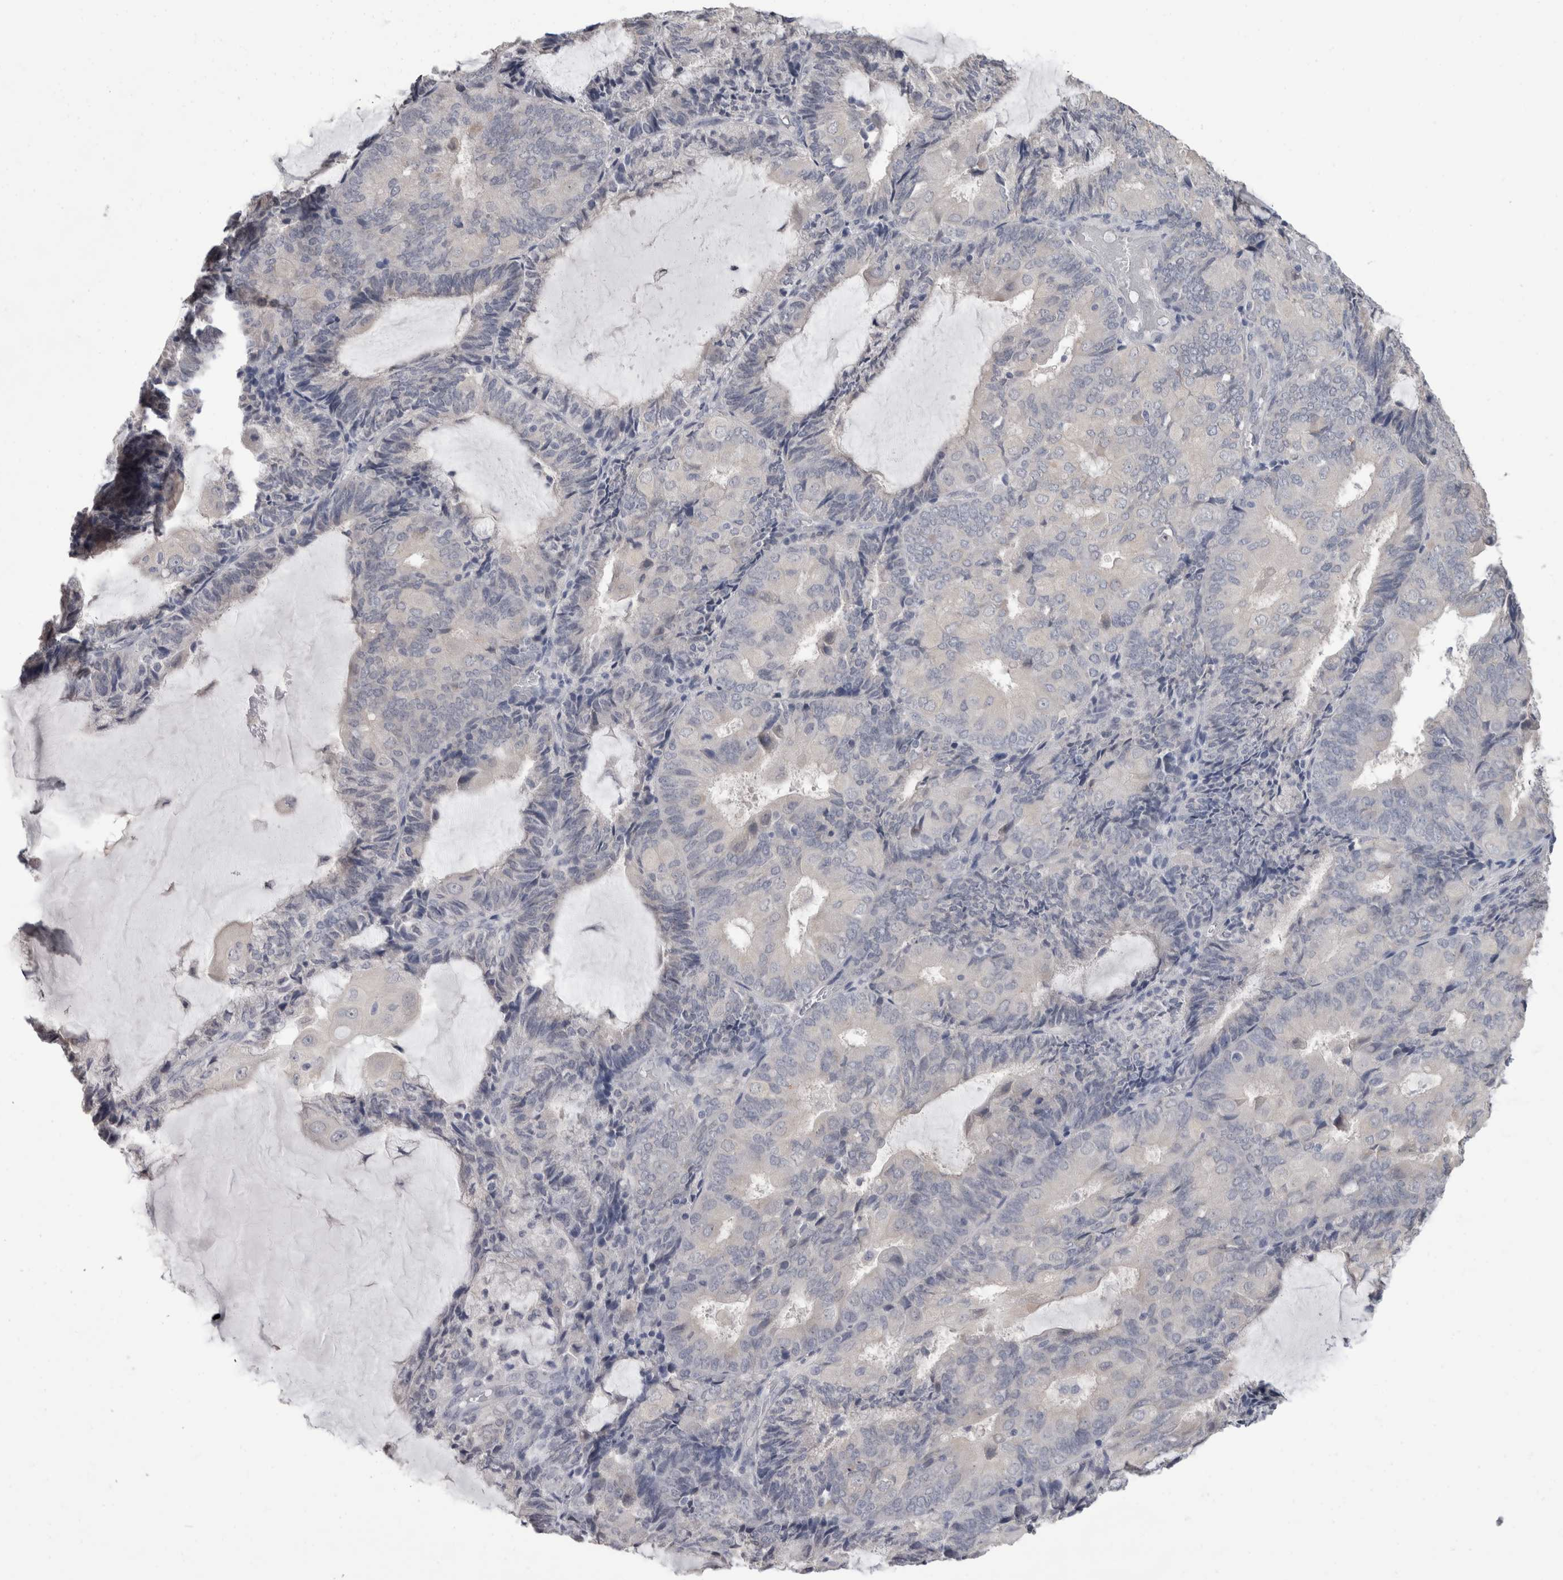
{"staining": {"intensity": "negative", "quantity": "none", "location": "none"}, "tissue": "endometrial cancer", "cell_type": "Tumor cells", "image_type": "cancer", "snomed": [{"axis": "morphology", "description": "Adenocarcinoma, NOS"}, {"axis": "topography", "description": "Endometrium"}], "caption": "The micrograph demonstrates no staining of tumor cells in endometrial cancer (adenocarcinoma). Brightfield microscopy of immunohistochemistry stained with DAB (3,3'-diaminobenzidine) (brown) and hematoxylin (blue), captured at high magnification.", "gene": "FHOD3", "patient": {"sex": "female", "age": 81}}